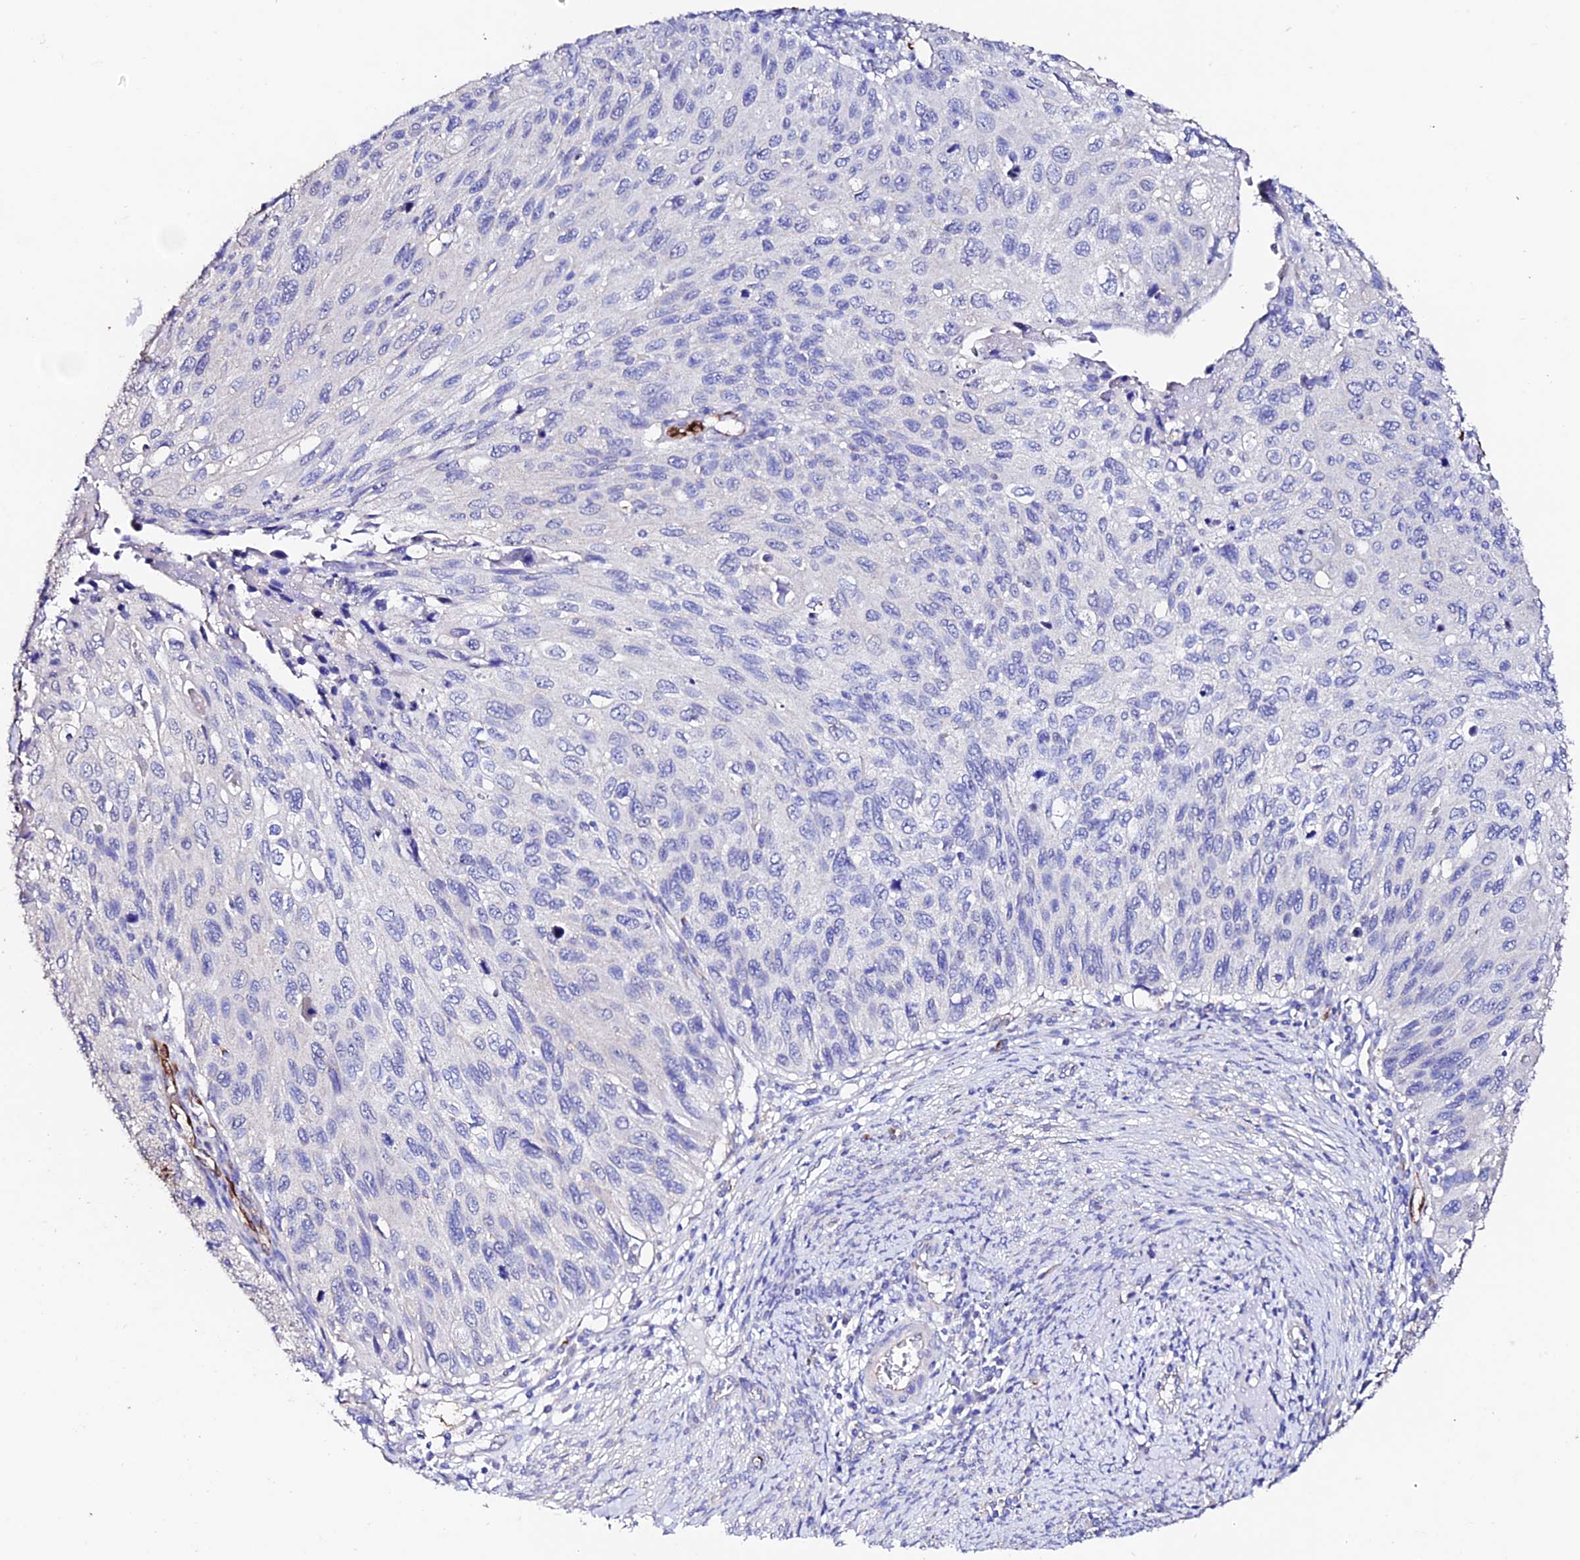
{"staining": {"intensity": "negative", "quantity": "none", "location": "none"}, "tissue": "cervical cancer", "cell_type": "Tumor cells", "image_type": "cancer", "snomed": [{"axis": "morphology", "description": "Squamous cell carcinoma, NOS"}, {"axis": "topography", "description": "Cervix"}], "caption": "An immunohistochemistry (IHC) image of cervical cancer is shown. There is no staining in tumor cells of cervical cancer. The staining is performed using DAB brown chromogen with nuclei counter-stained in using hematoxylin.", "gene": "ESM1", "patient": {"sex": "female", "age": 70}}